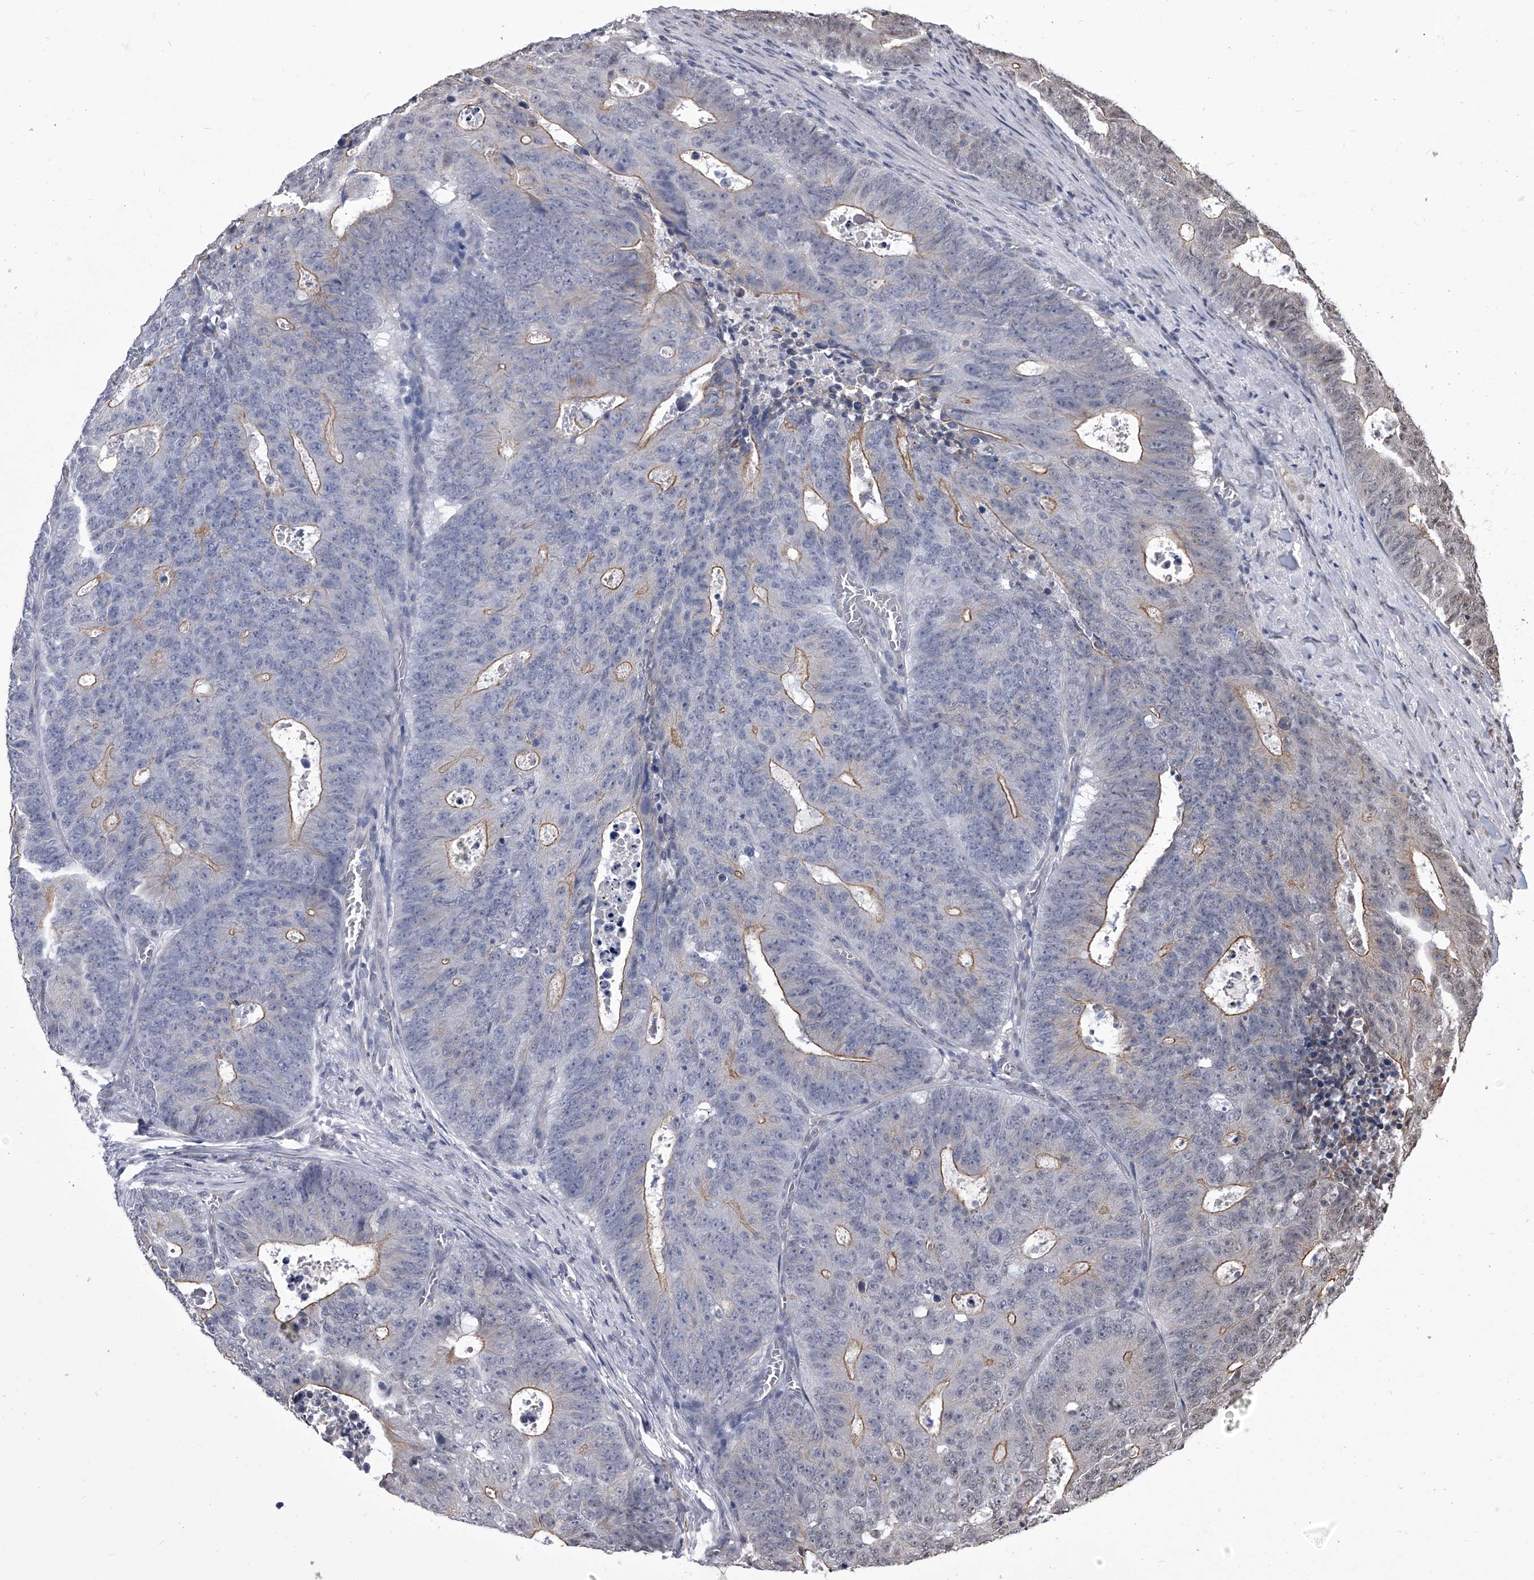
{"staining": {"intensity": "moderate", "quantity": "<25%", "location": "cytoplasmic/membranous"}, "tissue": "colorectal cancer", "cell_type": "Tumor cells", "image_type": "cancer", "snomed": [{"axis": "morphology", "description": "Adenocarcinoma, NOS"}, {"axis": "topography", "description": "Colon"}], "caption": "A brown stain shows moderate cytoplasmic/membranous staining of a protein in colorectal cancer tumor cells. The staining was performed using DAB, with brown indicating positive protein expression. Nuclei are stained blue with hematoxylin.", "gene": "ZNF76", "patient": {"sex": "male", "age": 87}}